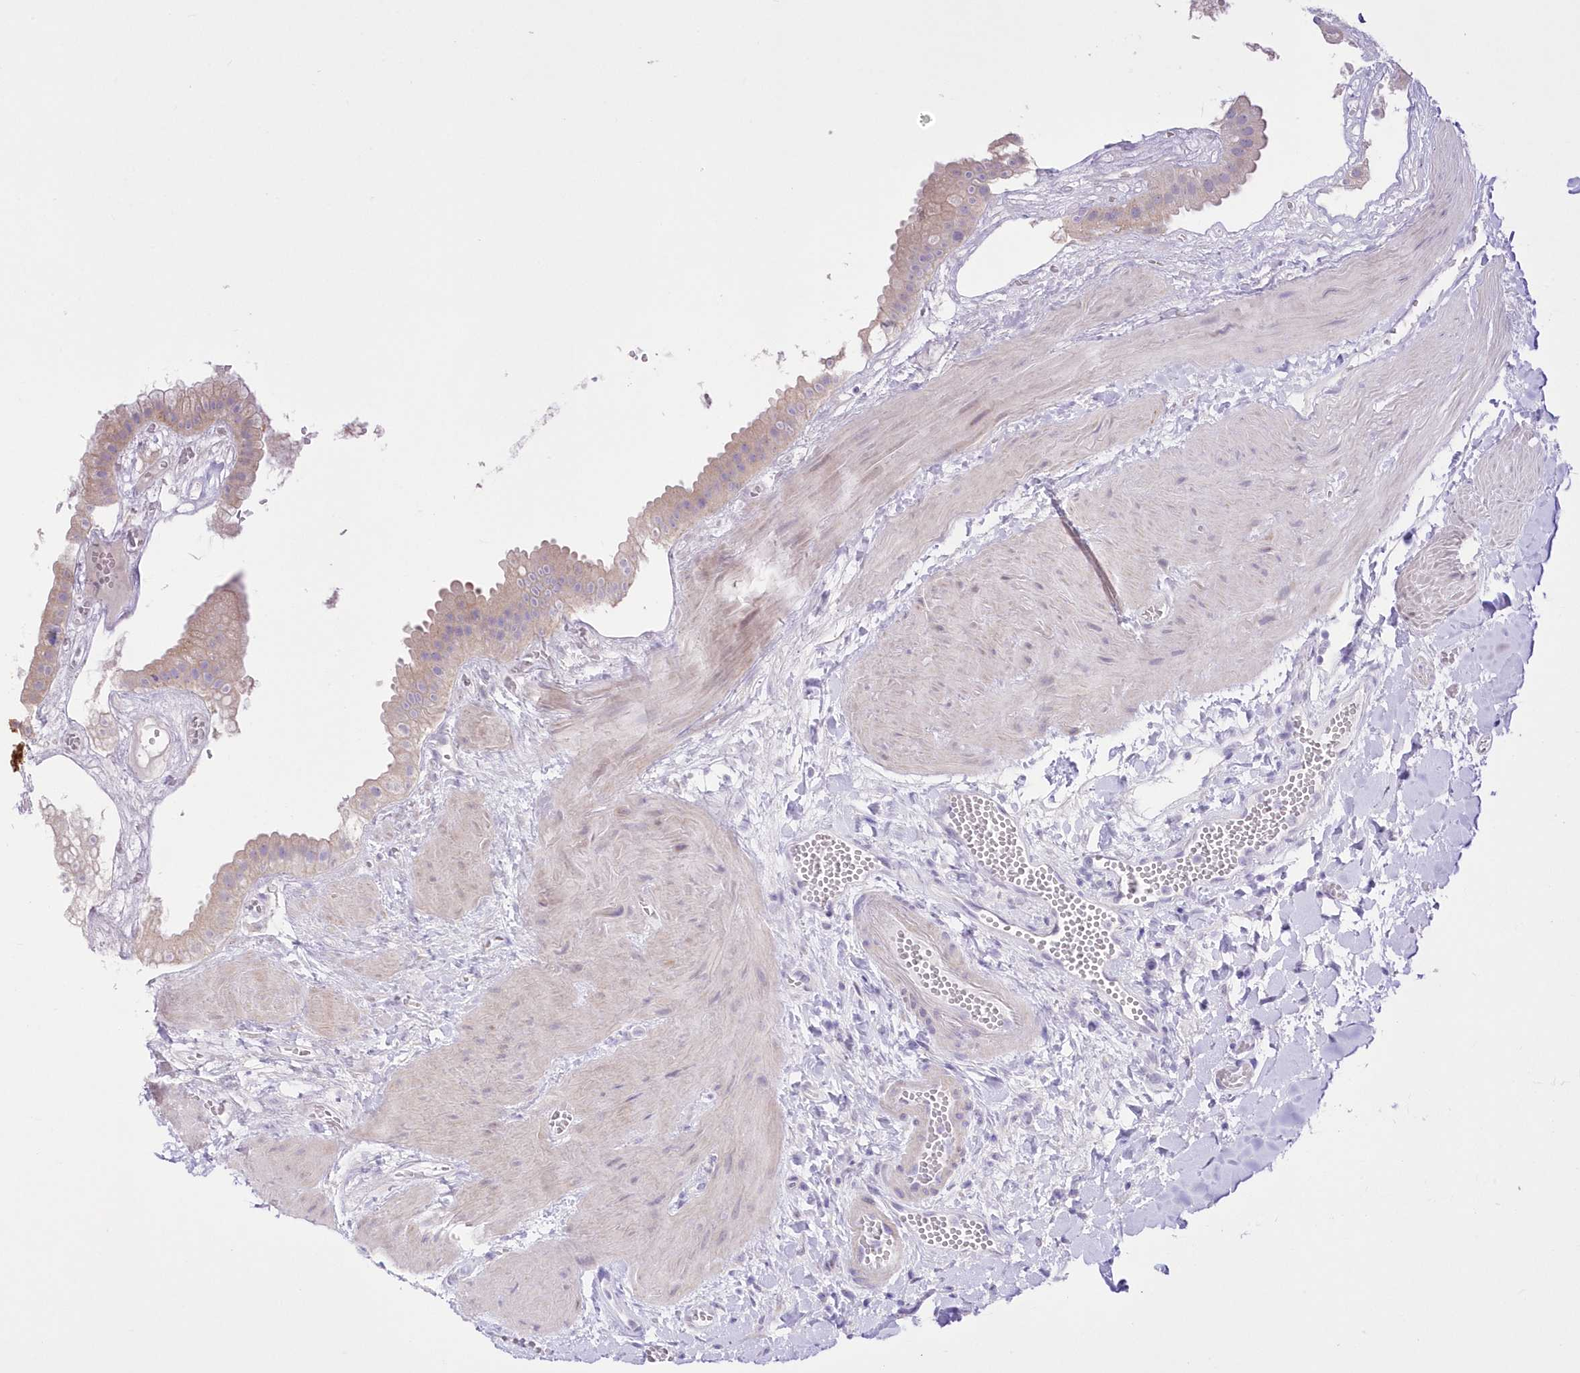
{"staining": {"intensity": "weak", "quantity": "25%-75%", "location": "cytoplasmic/membranous"}, "tissue": "gallbladder", "cell_type": "Glandular cells", "image_type": "normal", "snomed": [{"axis": "morphology", "description": "Normal tissue, NOS"}, {"axis": "topography", "description": "Gallbladder"}], "caption": "Brown immunohistochemical staining in normal gallbladder displays weak cytoplasmic/membranous expression in about 25%-75% of glandular cells. The staining was performed using DAB (3,3'-diaminobenzidine), with brown indicating positive protein expression. Nuclei are stained blue with hematoxylin.", "gene": "FAM241B", "patient": {"sex": "male", "age": 55}}